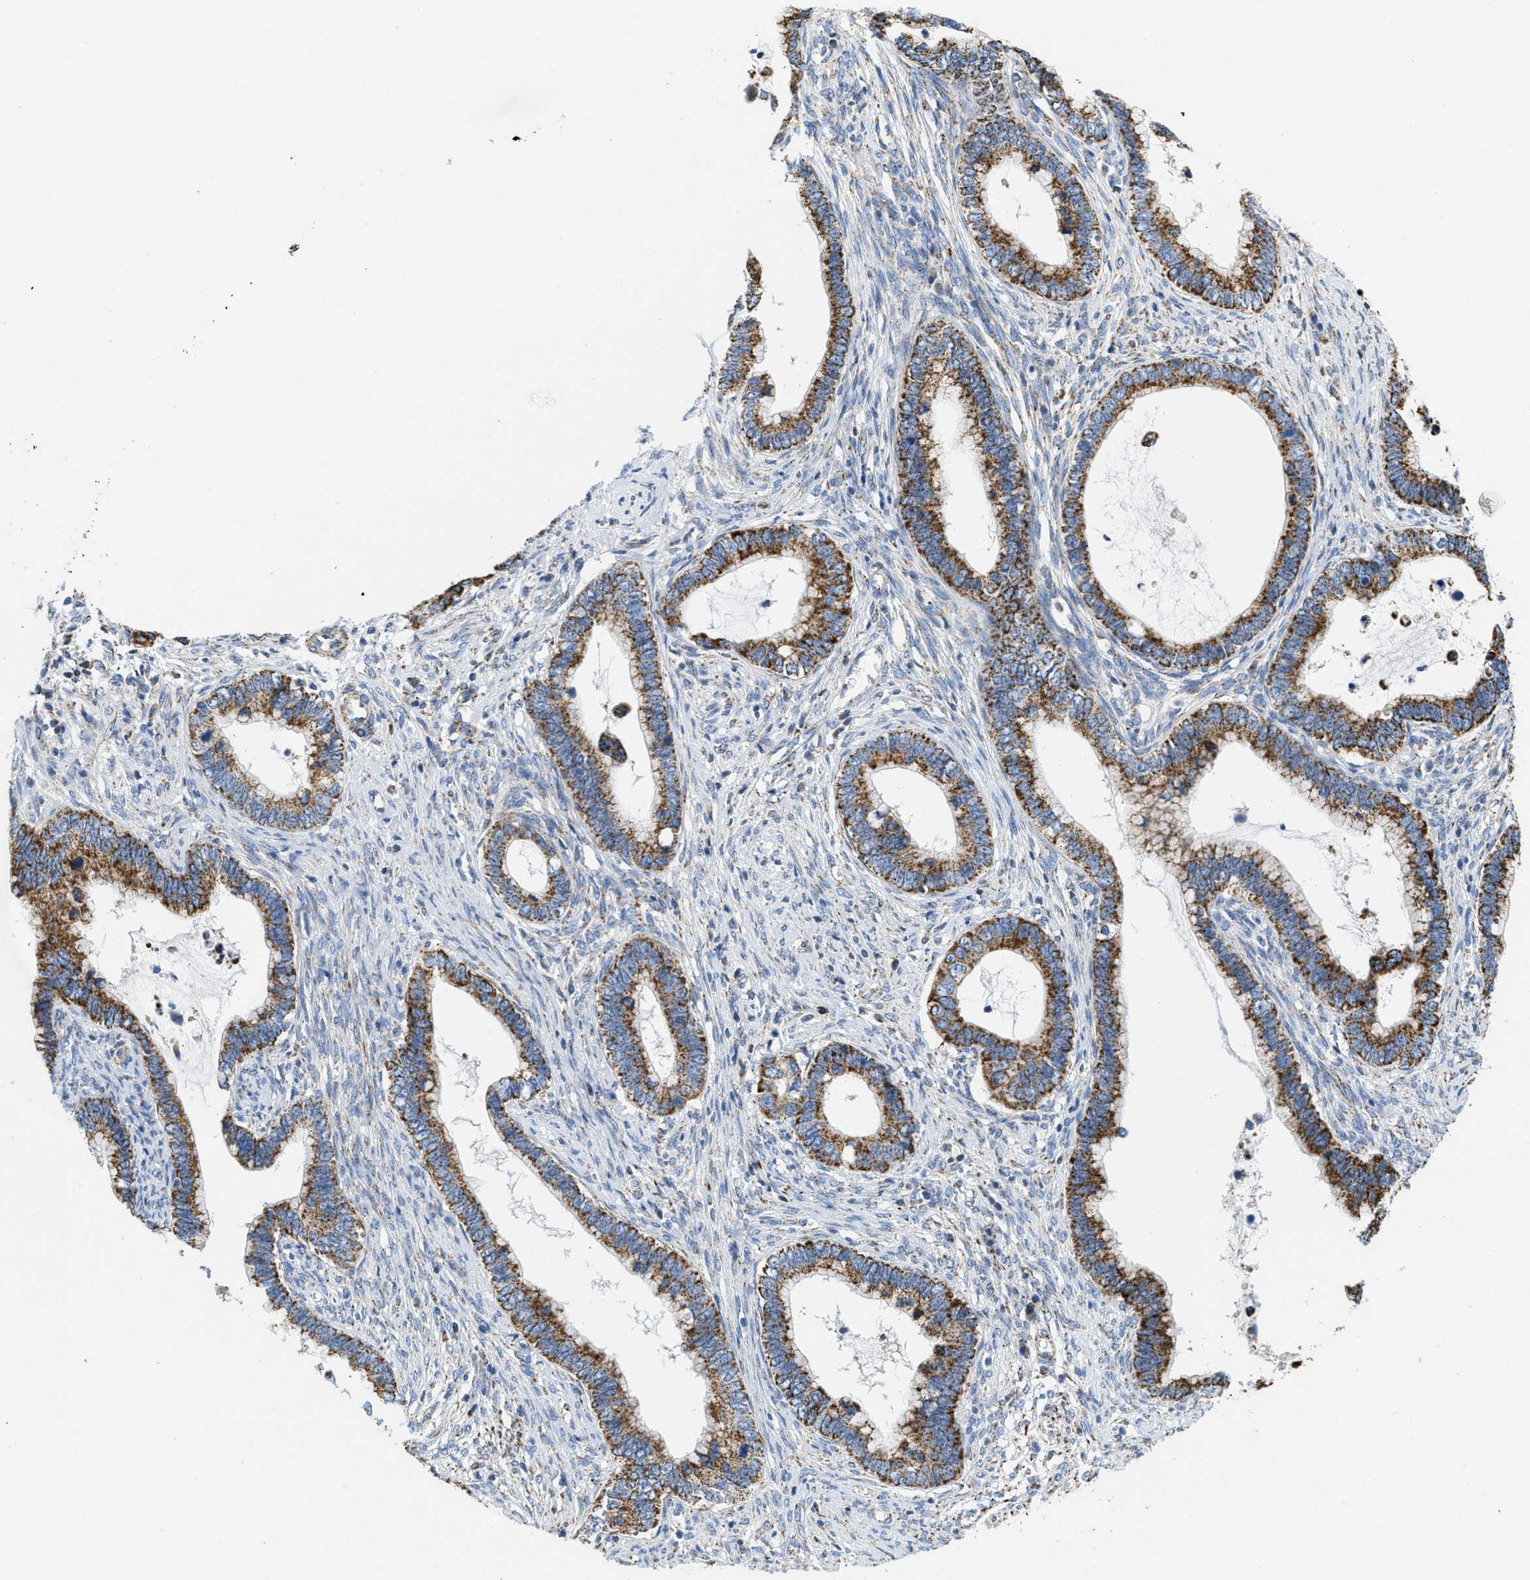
{"staining": {"intensity": "moderate", "quantity": ">75%", "location": "cytoplasmic/membranous"}, "tissue": "cervical cancer", "cell_type": "Tumor cells", "image_type": "cancer", "snomed": [{"axis": "morphology", "description": "Adenocarcinoma, NOS"}, {"axis": "topography", "description": "Cervix"}], "caption": "Tumor cells reveal moderate cytoplasmic/membranous staining in about >75% of cells in adenocarcinoma (cervical).", "gene": "KCNJ5", "patient": {"sex": "female", "age": 44}}